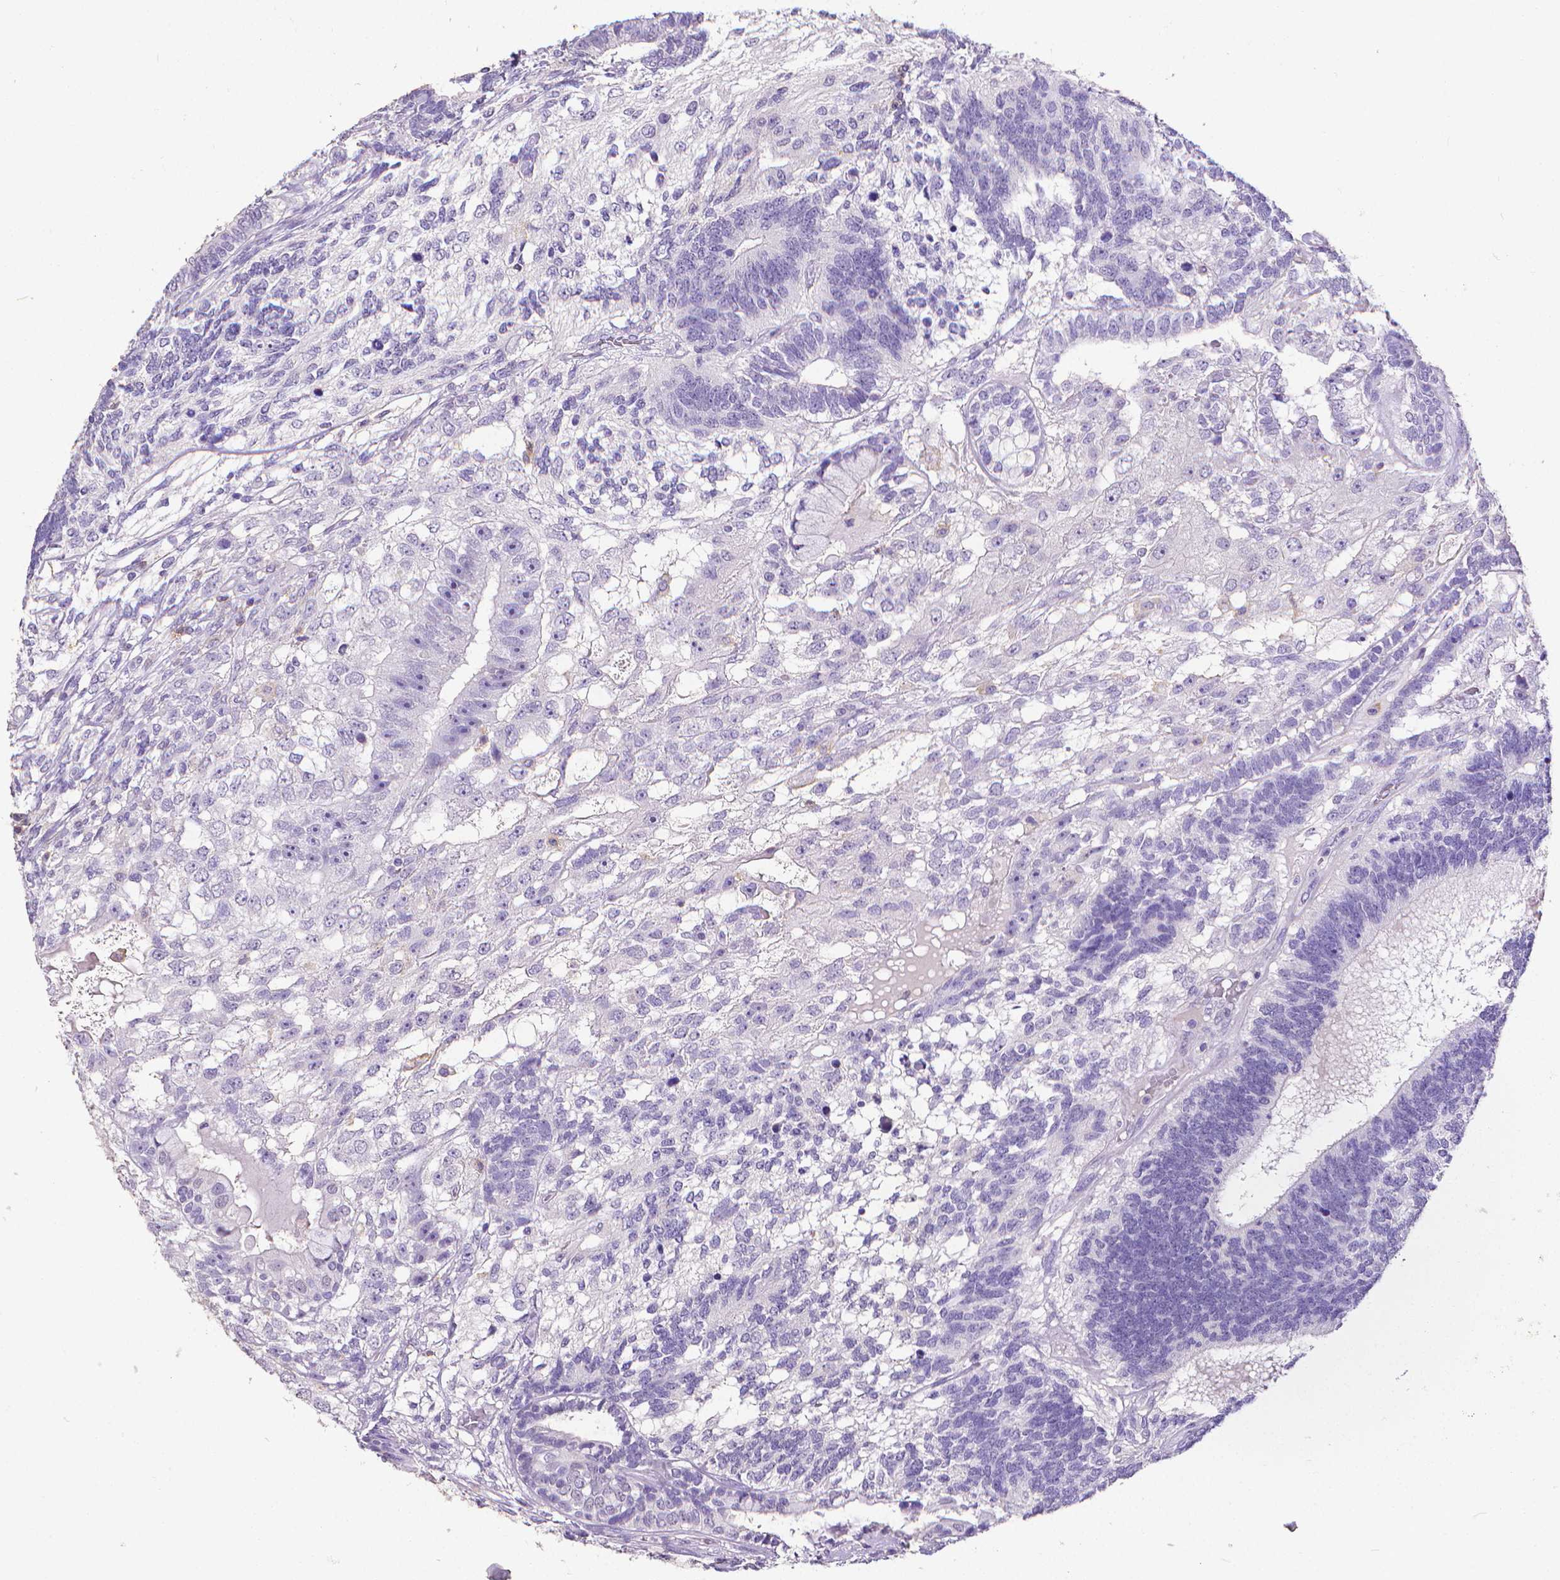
{"staining": {"intensity": "negative", "quantity": "none", "location": "none"}, "tissue": "testis cancer", "cell_type": "Tumor cells", "image_type": "cancer", "snomed": [{"axis": "morphology", "description": "Seminoma, NOS"}, {"axis": "morphology", "description": "Carcinoma, Embryonal, NOS"}, {"axis": "topography", "description": "Testis"}], "caption": "This photomicrograph is of testis cancer stained with immunohistochemistry (IHC) to label a protein in brown with the nuclei are counter-stained blue. There is no staining in tumor cells.", "gene": "CD4", "patient": {"sex": "male", "age": 41}}